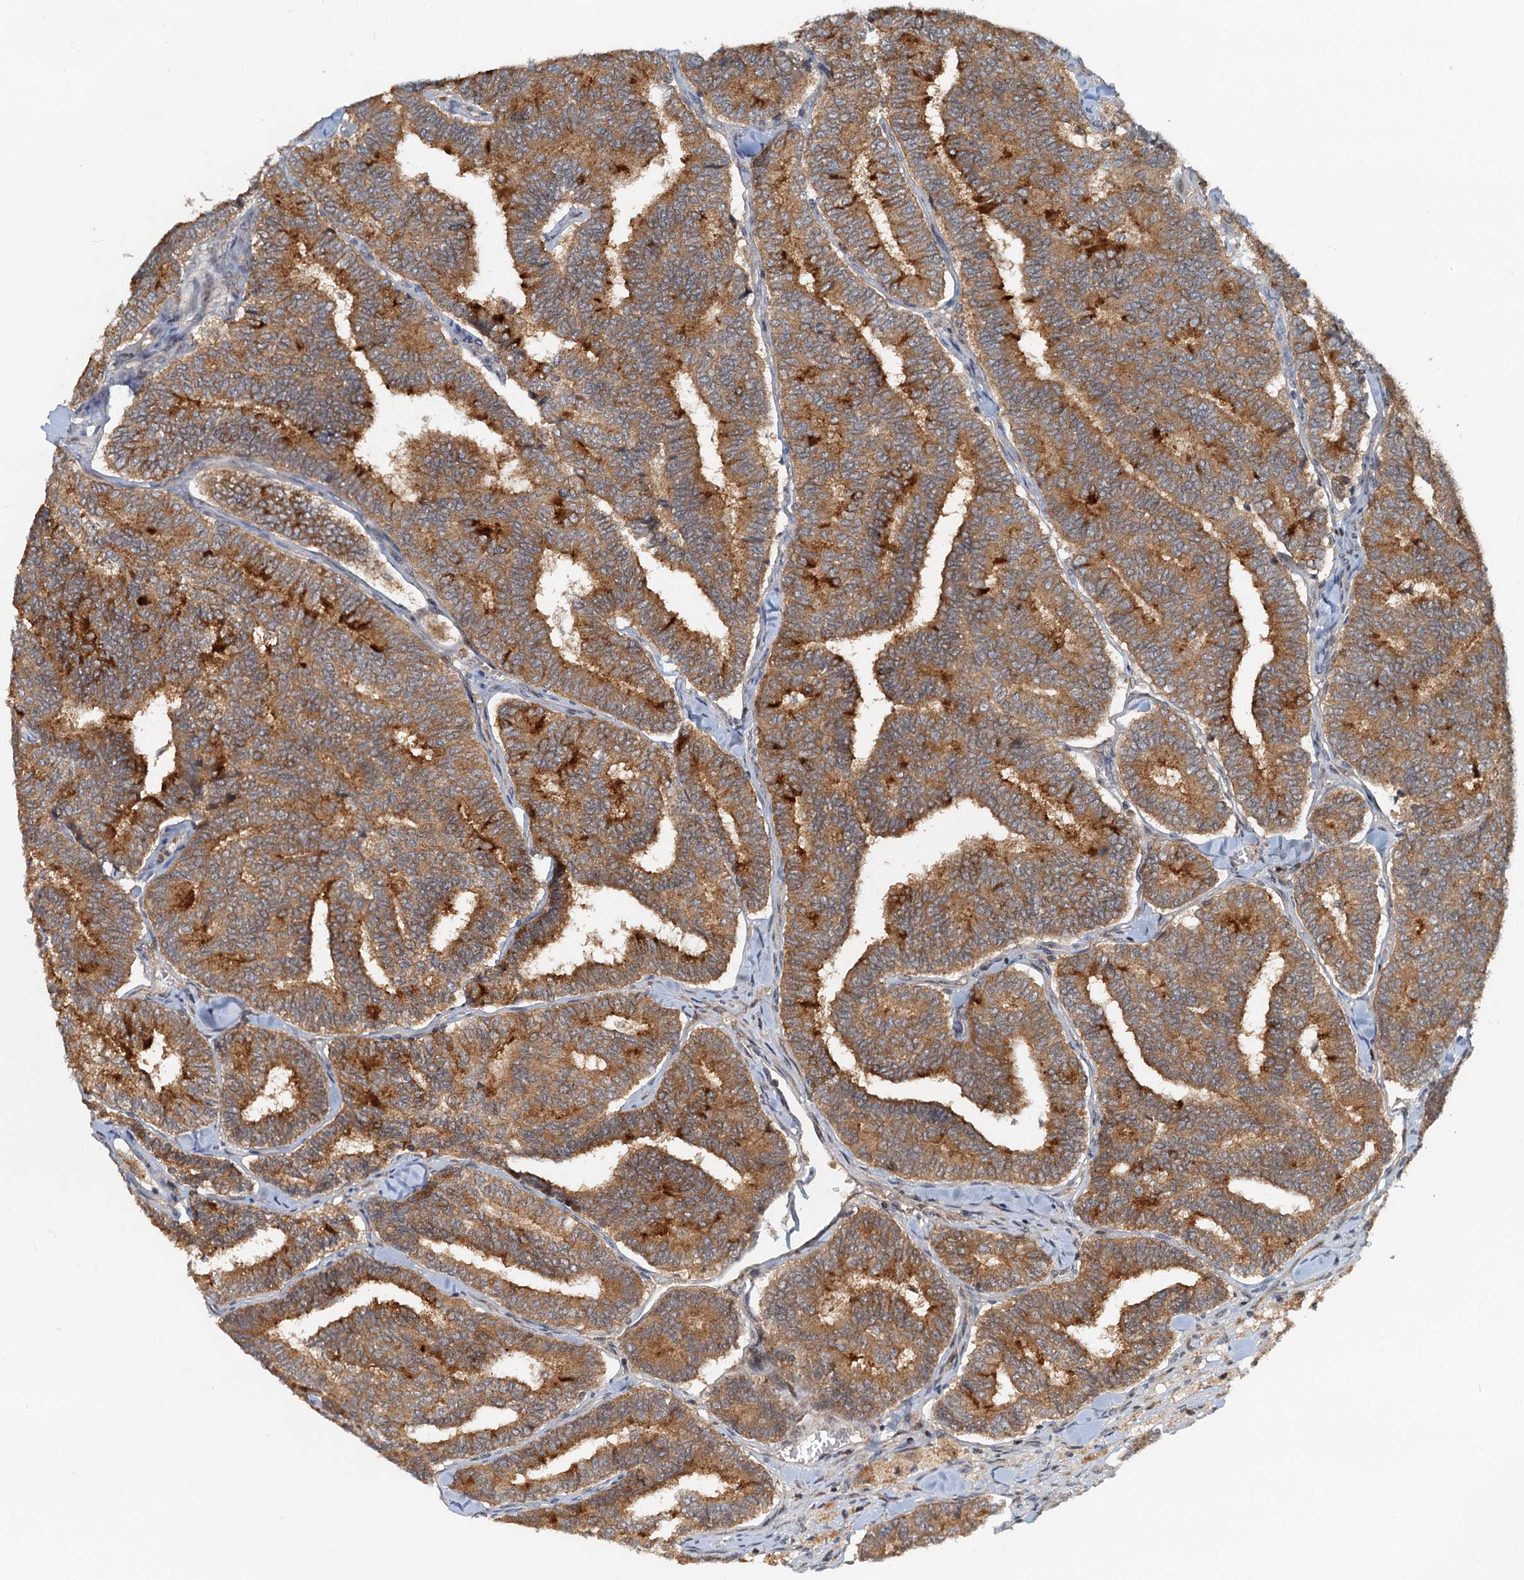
{"staining": {"intensity": "strong", "quantity": ">75%", "location": "cytoplasmic/membranous"}, "tissue": "thyroid cancer", "cell_type": "Tumor cells", "image_type": "cancer", "snomed": [{"axis": "morphology", "description": "Papillary adenocarcinoma, NOS"}, {"axis": "topography", "description": "Thyroid gland"}], "caption": "This is an image of immunohistochemistry staining of thyroid cancer, which shows strong expression in the cytoplasmic/membranous of tumor cells.", "gene": "TOLLIP", "patient": {"sex": "female", "age": 35}}